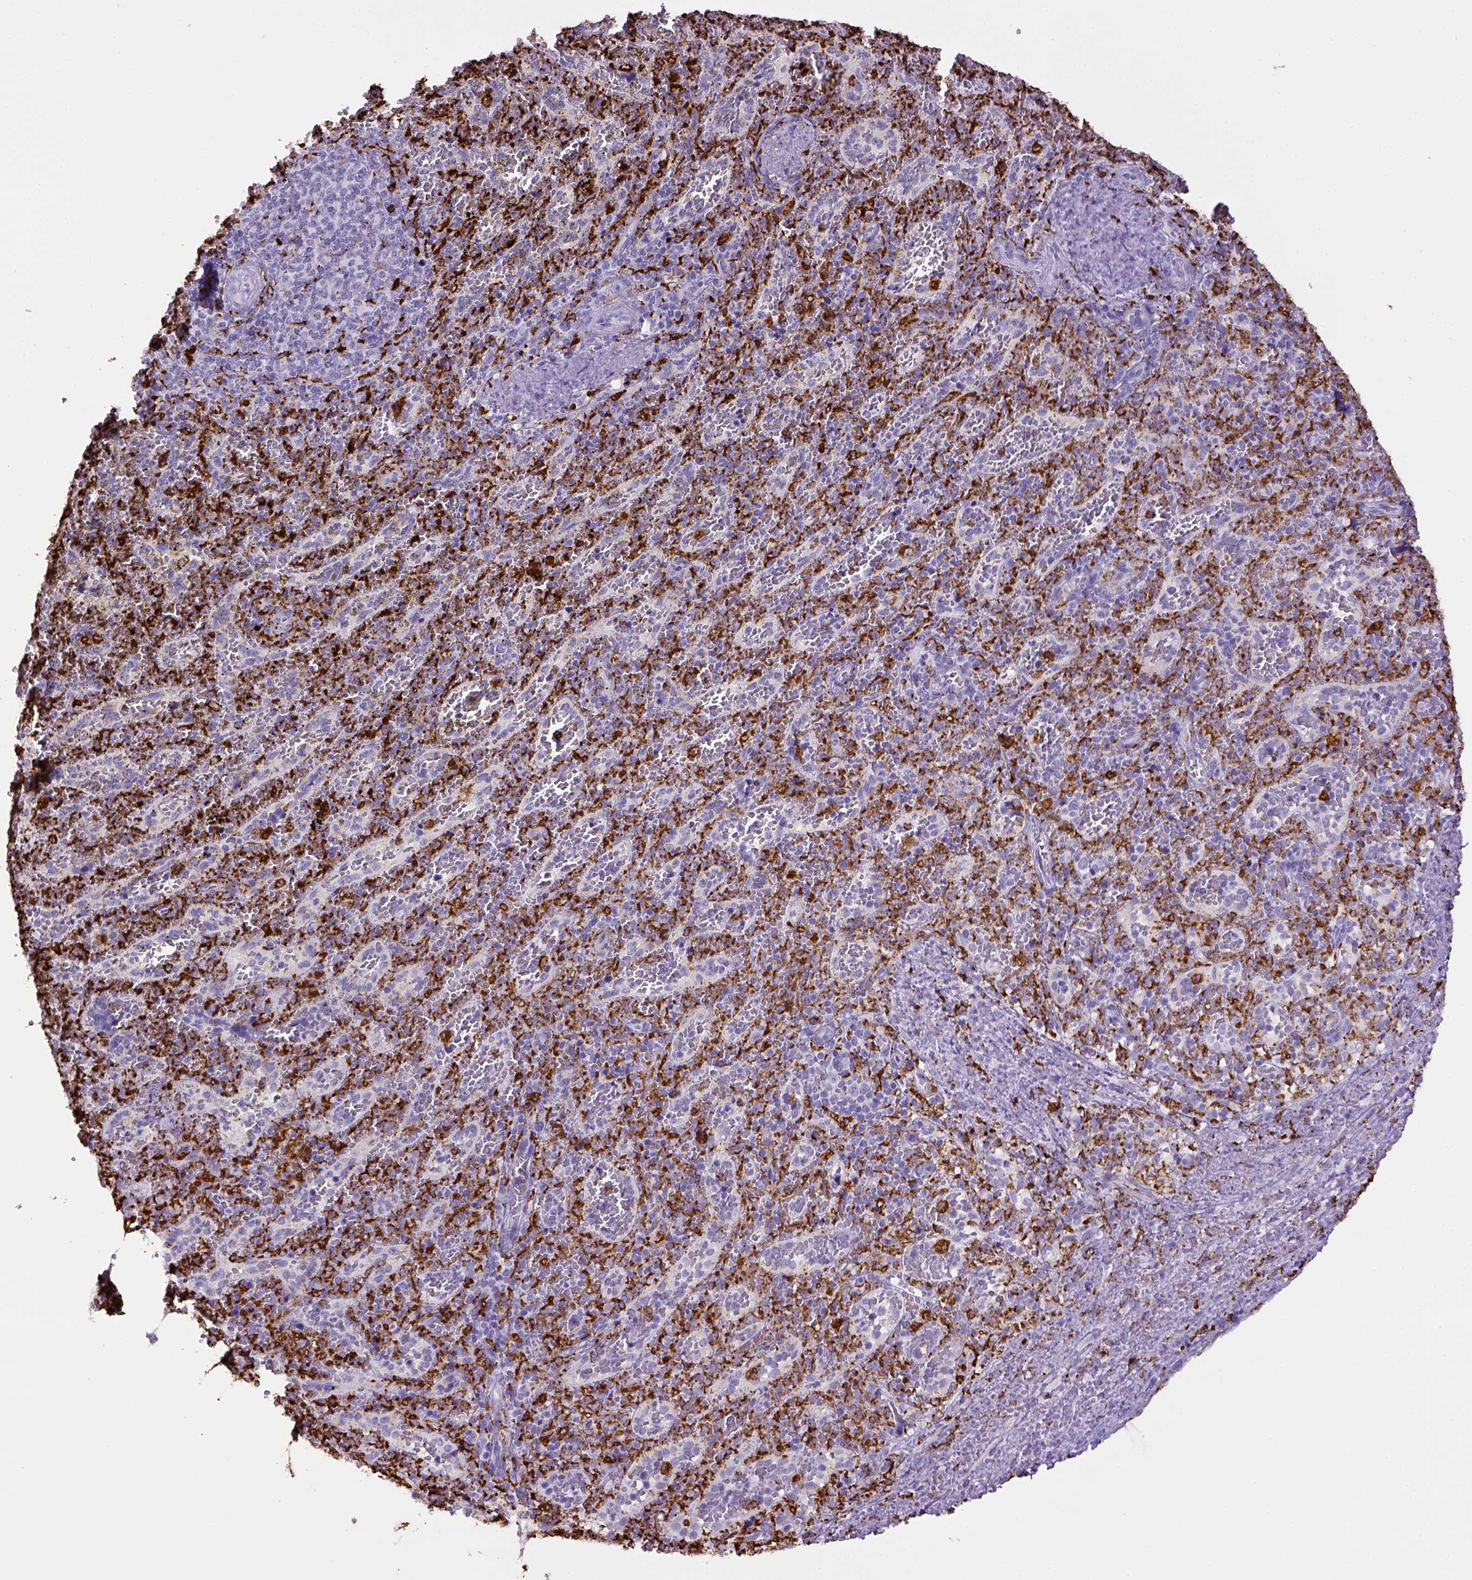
{"staining": {"intensity": "strong", "quantity": "25%-75%", "location": "nuclear"}, "tissue": "spleen", "cell_type": "Cells in red pulp", "image_type": "normal", "snomed": [{"axis": "morphology", "description": "Normal tissue, NOS"}, {"axis": "topography", "description": "Spleen"}], "caption": "IHC micrograph of benign human spleen stained for a protein (brown), which reveals high levels of strong nuclear expression in about 25%-75% of cells in red pulp.", "gene": "CD68", "patient": {"sex": "female", "age": 50}}